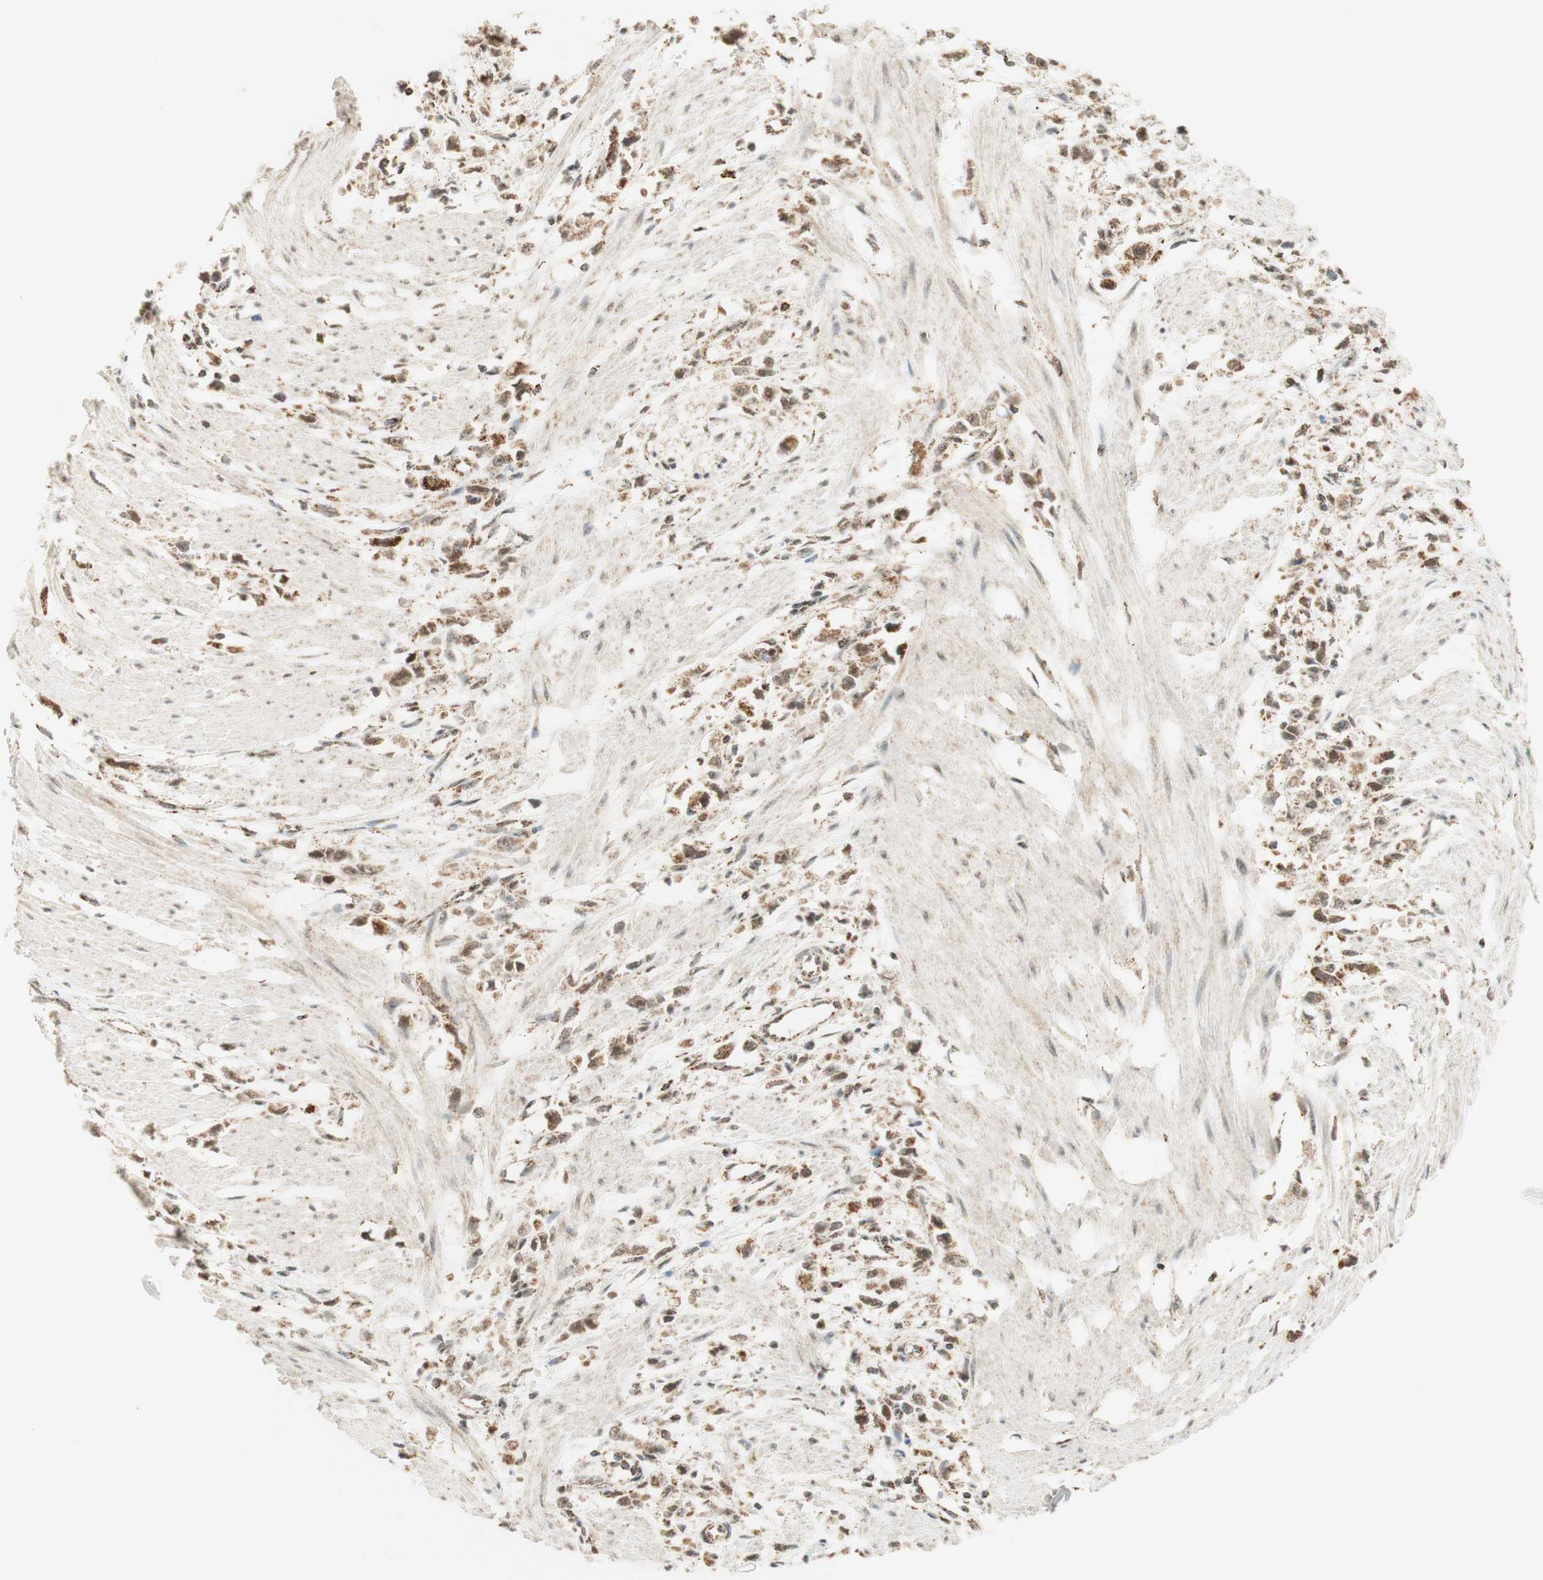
{"staining": {"intensity": "moderate", "quantity": ">75%", "location": "nuclear"}, "tissue": "stomach cancer", "cell_type": "Tumor cells", "image_type": "cancer", "snomed": [{"axis": "morphology", "description": "Adenocarcinoma, NOS"}, {"axis": "topography", "description": "Stomach"}], "caption": "The micrograph displays a brown stain indicating the presence of a protein in the nuclear of tumor cells in stomach cancer (adenocarcinoma).", "gene": "ZNF782", "patient": {"sex": "female", "age": 59}}